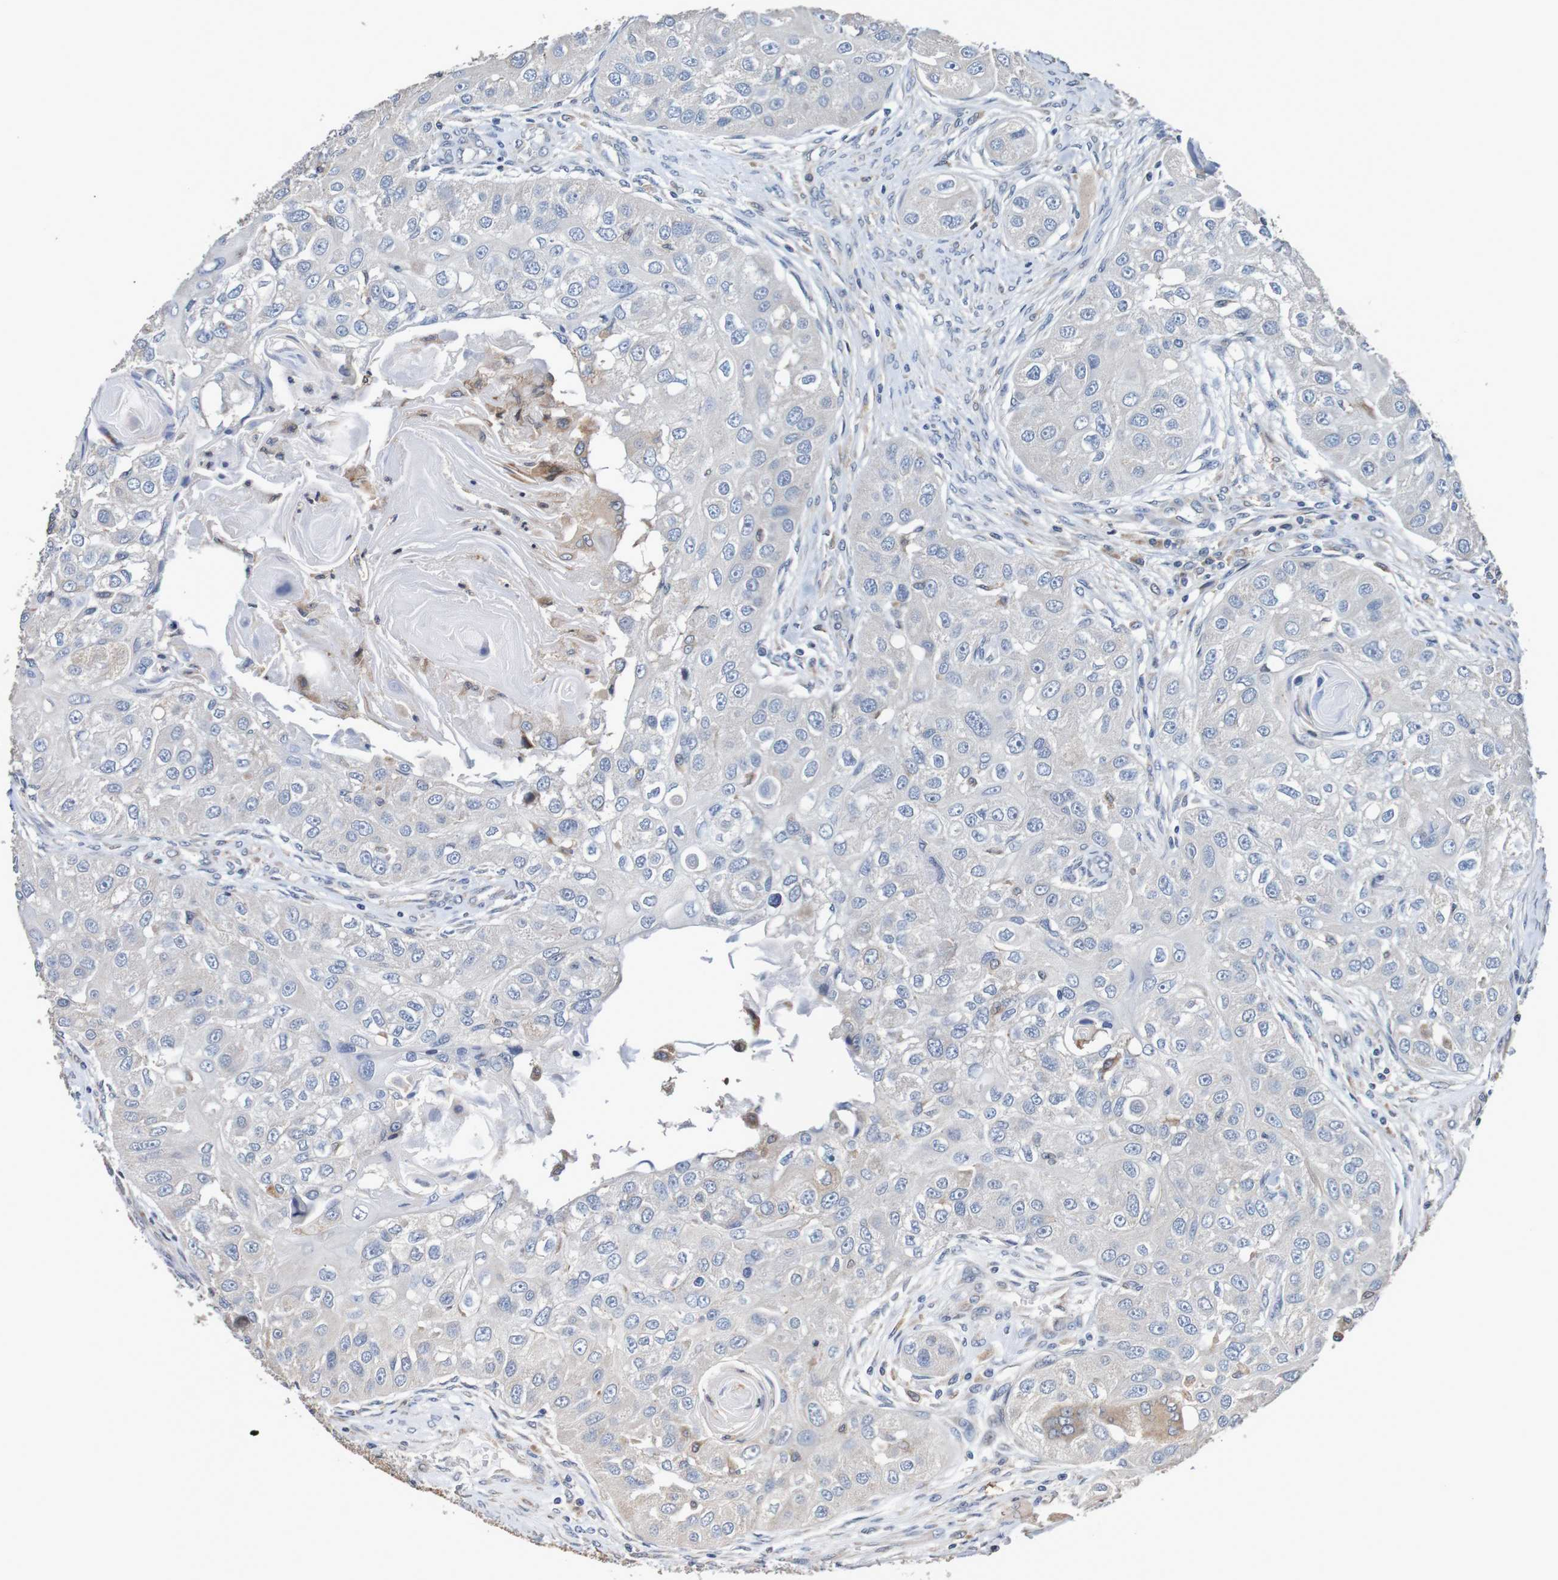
{"staining": {"intensity": "negative", "quantity": "none", "location": "none"}, "tissue": "head and neck cancer", "cell_type": "Tumor cells", "image_type": "cancer", "snomed": [{"axis": "morphology", "description": "Normal tissue, NOS"}, {"axis": "morphology", "description": "Squamous cell carcinoma, NOS"}, {"axis": "topography", "description": "Skeletal muscle"}, {"axis": "topography", "description": "Head-Neck"}], "caption": "A high-resolution photomicrograph shows immunohistochemistry (IHC) staining of head and neck cancer (squamous cell carcinoma), which shows no significant staining in tumor cells.", "gene": "FIBP", "patient": {"sex": "male", "age": 51}}